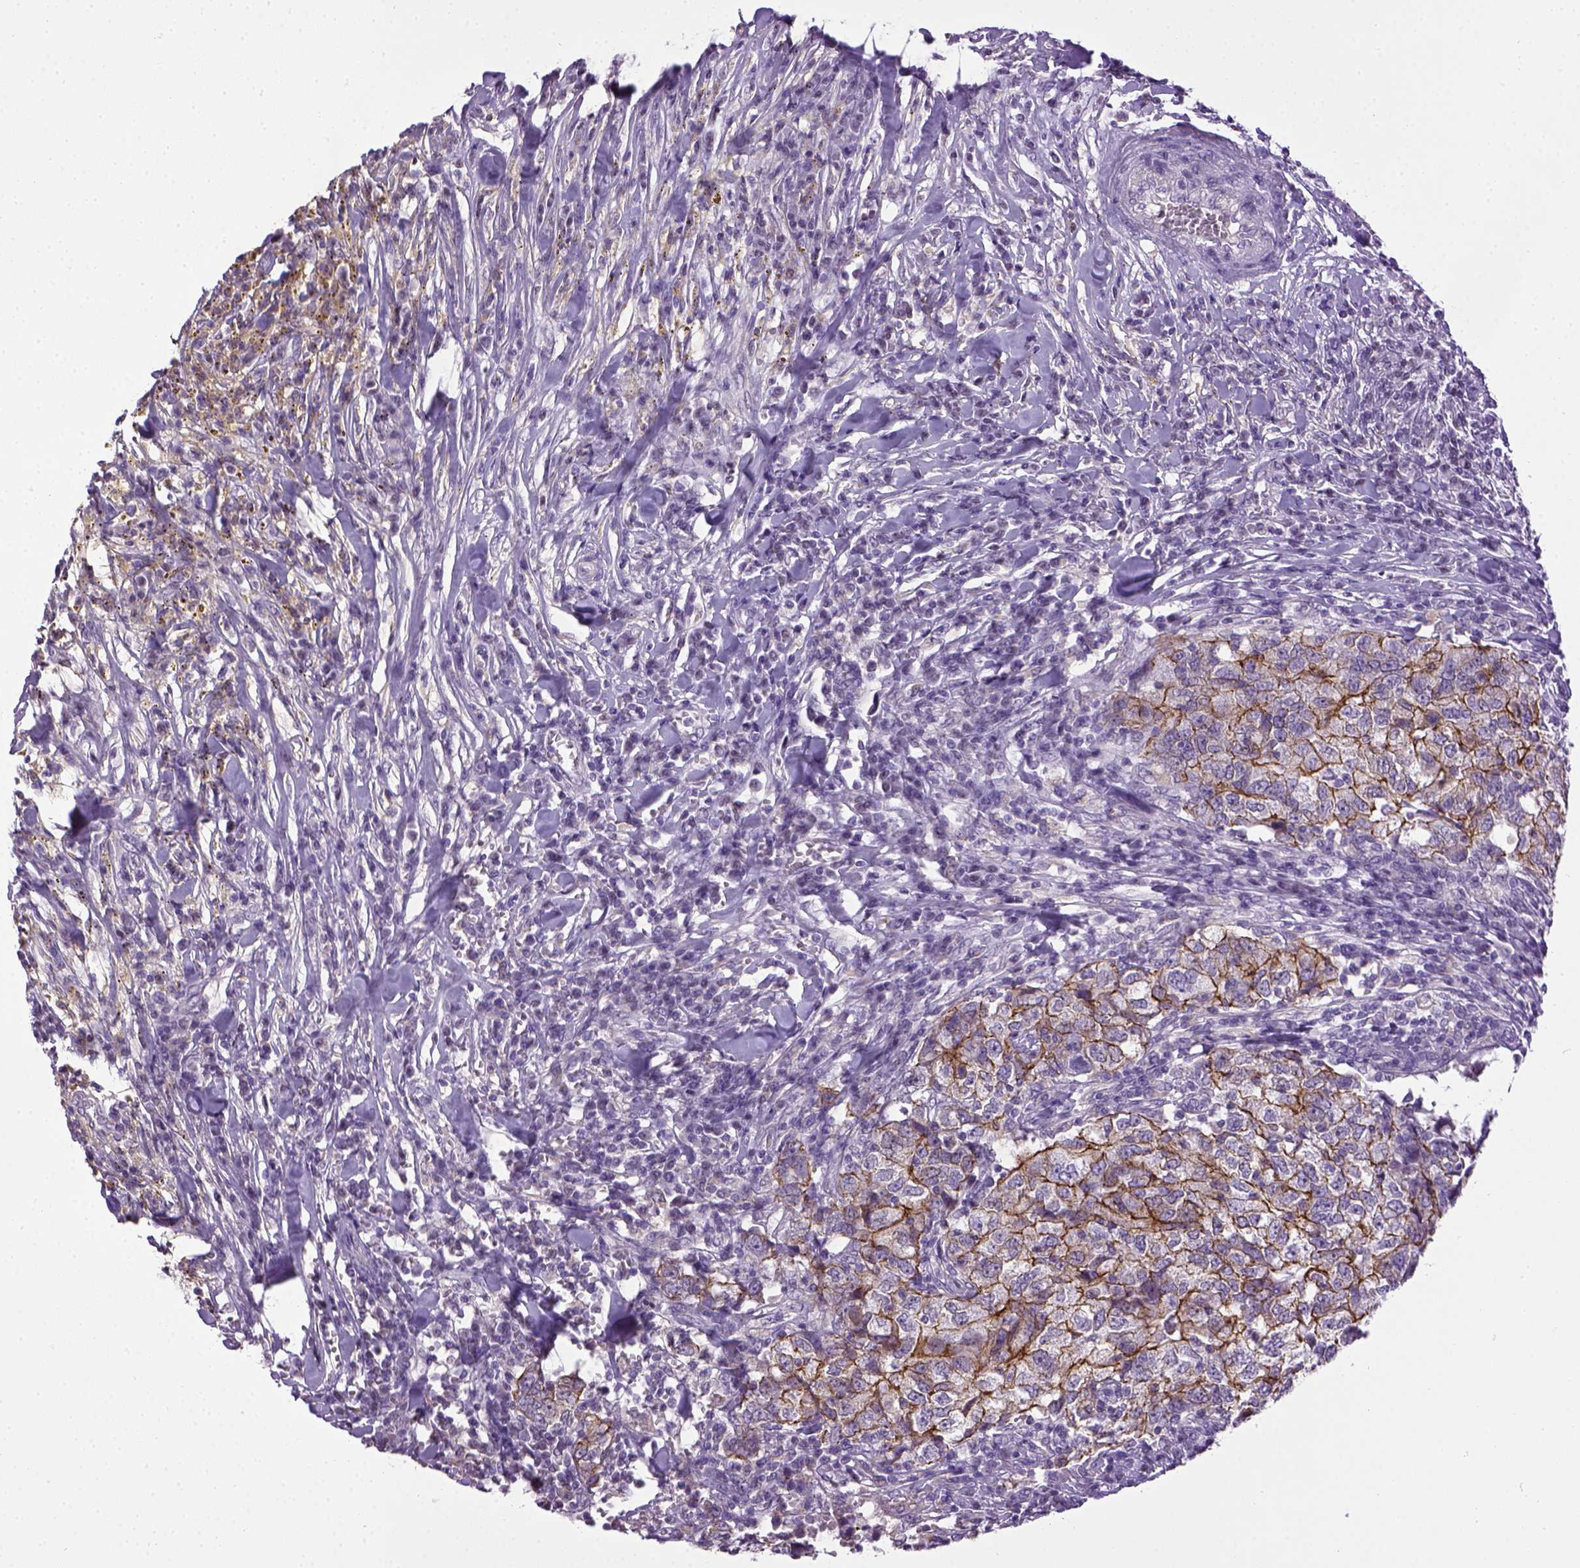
{"staining": {"intensity": "strong", "quantity": "25%-75%", "location": "cytoplasmic/membranous"}, "tissue": "breast cancer", "cell_type": "Tumor cells", "image_type": "cancer", "snomed": [{"axis": "morphology", "description": "Duct carcinoma"}, {"axis": "topography", "description": "Breast"}], "caption": "Immunohistochemistry histopathology image of breast cancer (invasive ductal carcinoma) stained for a protein (brown), which shows high levels of strong cytoplasmic/membranous positivity in about 25%-75% of tumor cells.", "gene": "CDH1", "patient": {"sex": "female", "age": 30}}